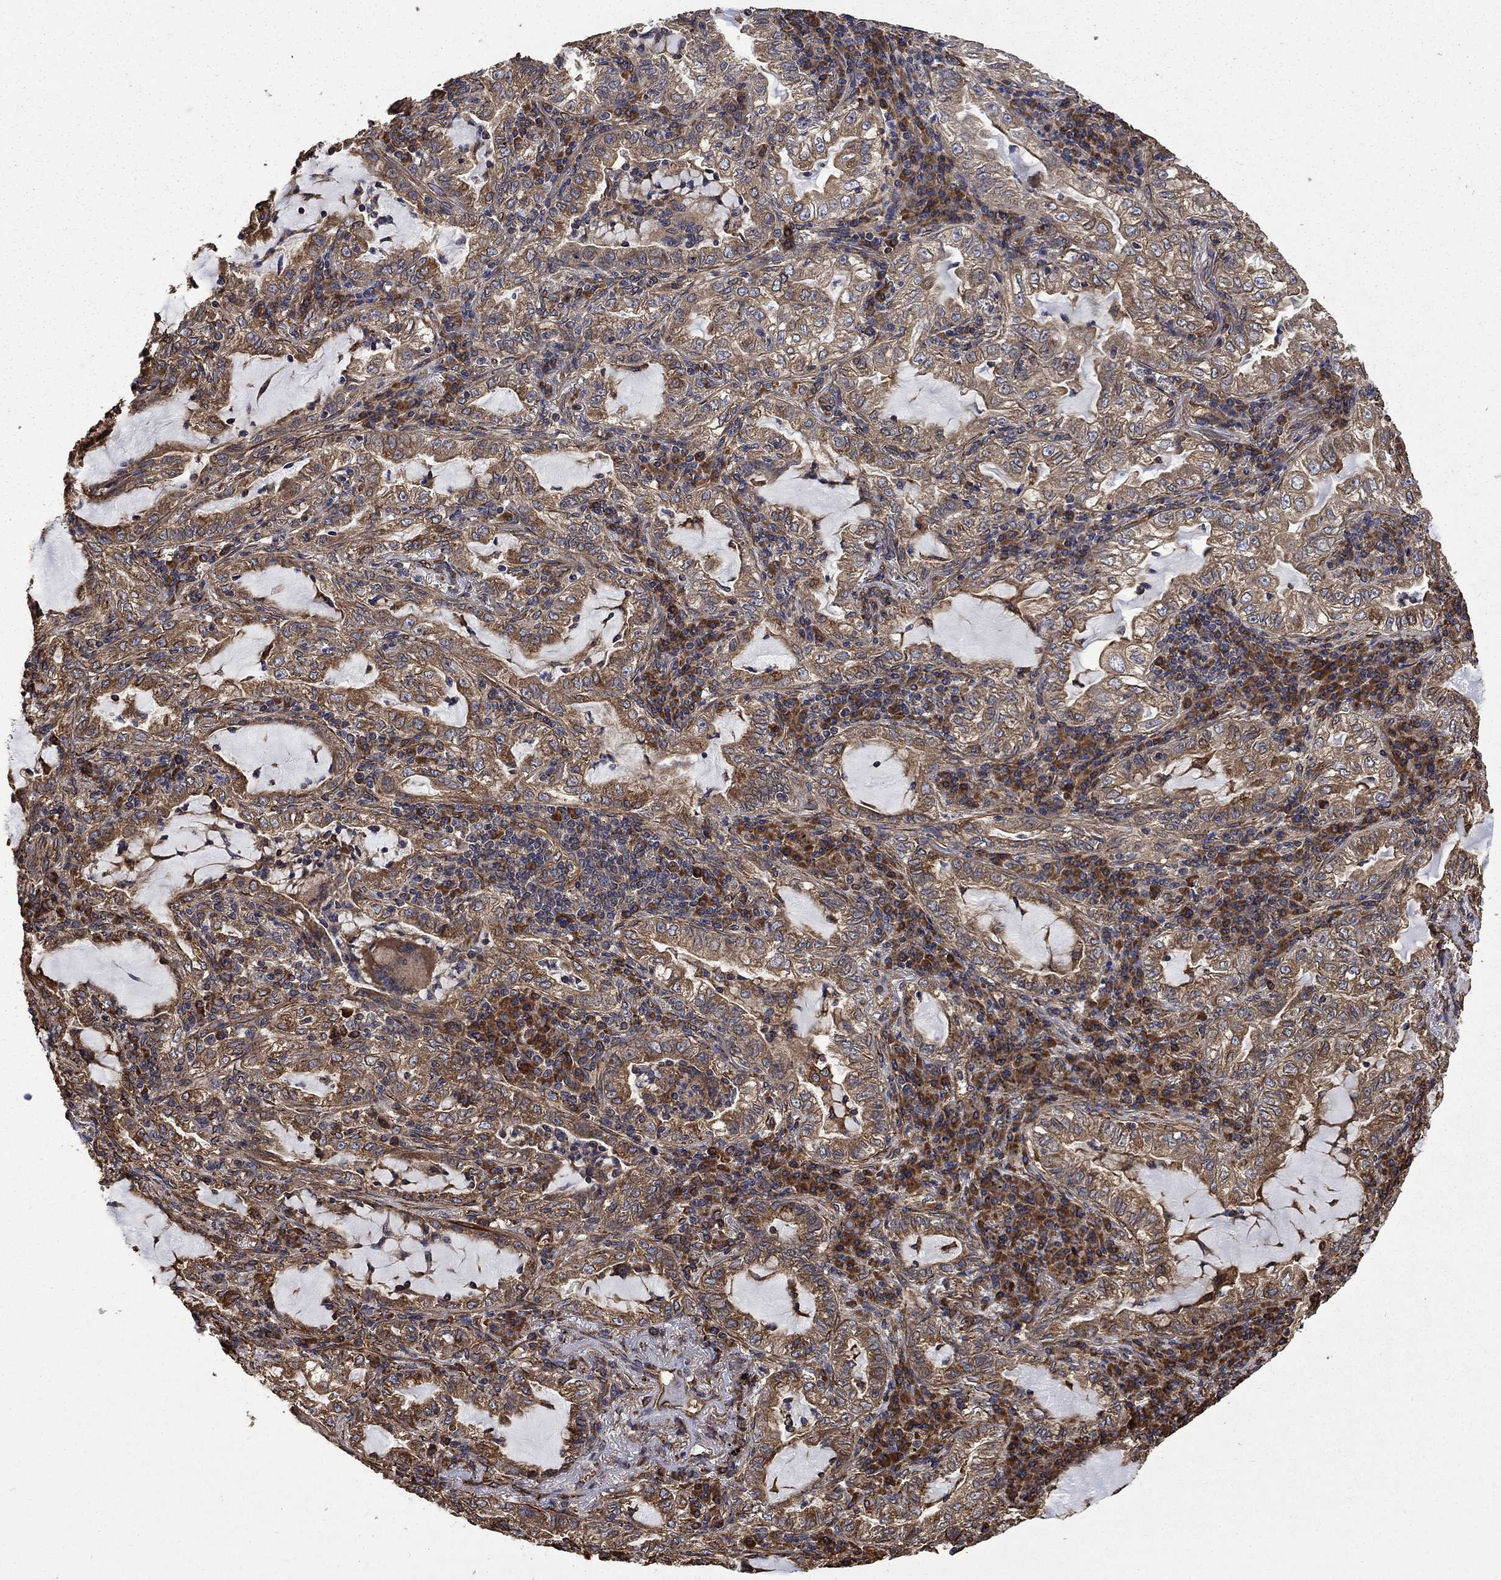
{"staining": {"intensity": "moderate", "quantity": ">75%", "location": "cytoplasmic/membranous"}, "tissue": "lung cancer", "cell_type": "Tumor cells", "image_type": "cancer", "snomed": [{"axis": "morphology", "description": "Adenocarcinoma, NOS"}, {"axis": "topography", "description": "Lung"}], "caption": "A brown stain labels moderate cytoplasmic/membranous staining of a protein in human lung adenocarcinoma tumor cells.", "gene": "CUTC", "patient": {"sex": "female", "age": 73}}